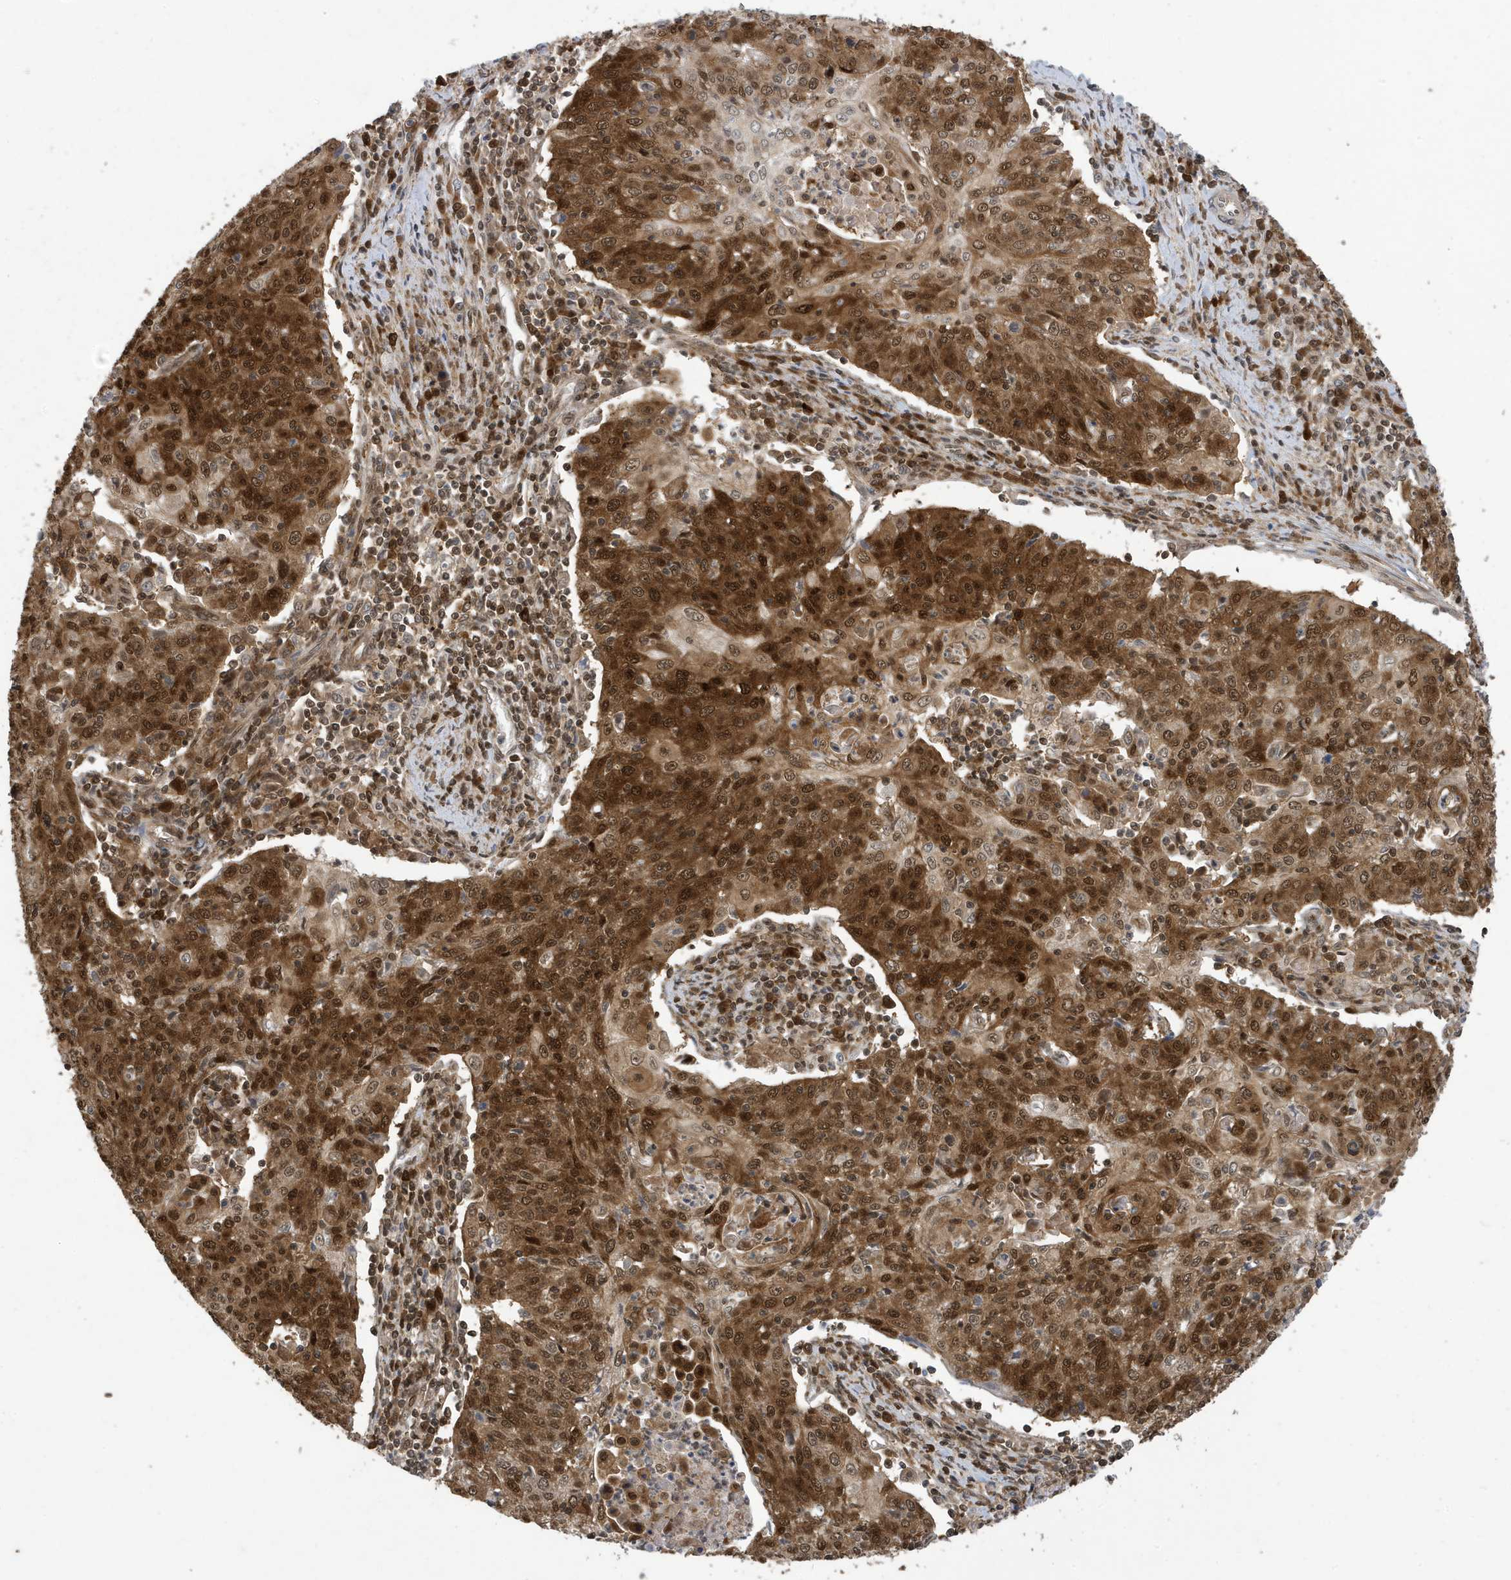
{"staining": {"intensity": "strong", "quantity": ">75%", "location": "cytoplasmic/membranous,nuclear"}, "tissue": "cervical cancer", "cell_type": "Tumor cells", "image_type": "cancer", "snomed": [{"axis": "morphology", "description": "Squamous cell carcinoma, NOS"}, {"axis": "topography", "description": "Cervix"}], "caption": "Strong cytoplasmic/membranous and nuclear staining is appreciated in approximately >75% of tumor cells in cervical squamous cell carcinoma.", "gene": "UBQLN1", "patient": {"sex": "female", "age": 48}}